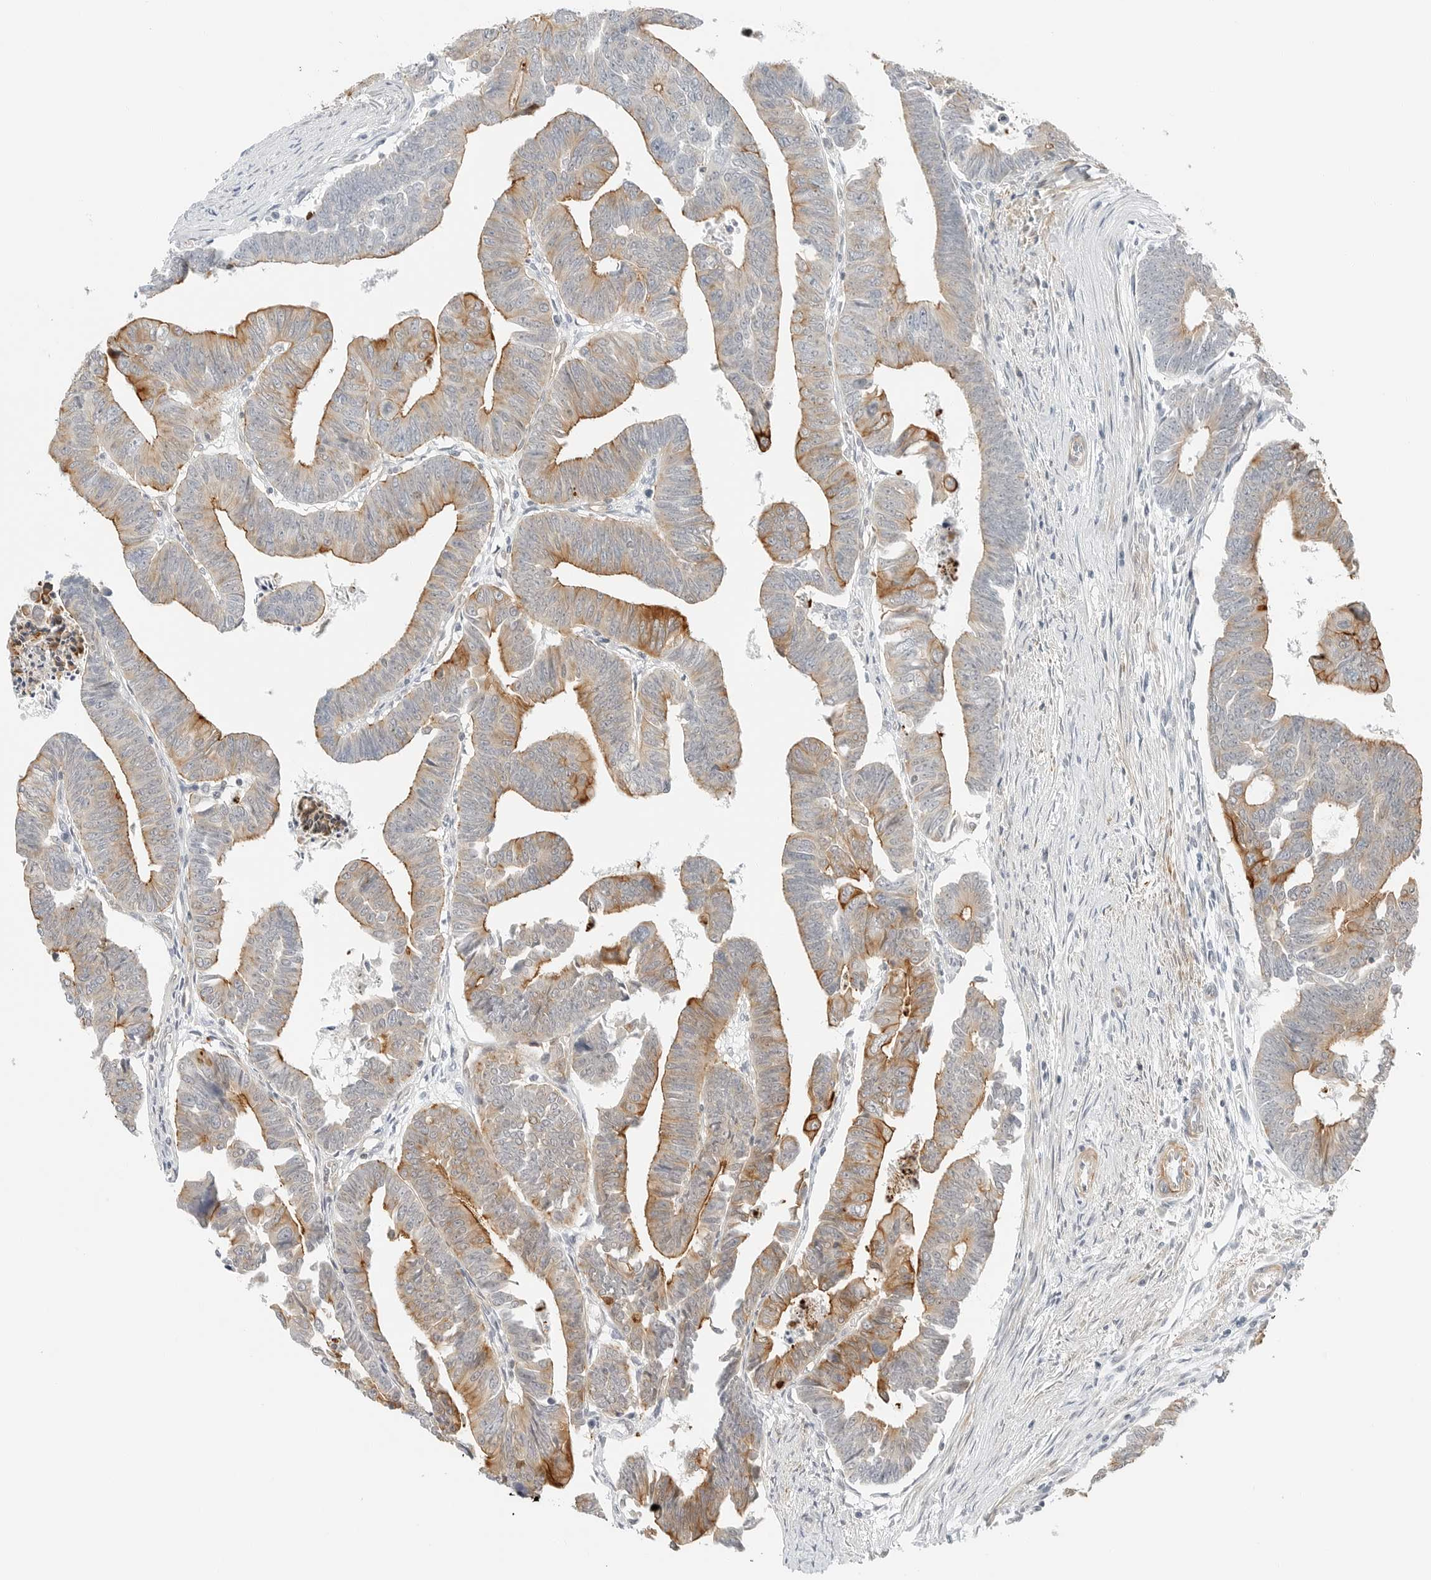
{"staining": {"intensity": "moderate", "quantity": "25%-75%", "location": "cytoplasmic/membranous"}, "tissue": "colorectal cancer", "cell_type": "Tumor cells", "image_type": "cancer", "snomed": [{"axis": "morphology", "description": "Adenocarcinoma, NOS"}, {"axis": "topography", "description": "Rectum"}], "caption": "This image displays IHC staining of human colorectal adenocarcinoma, with medium moderate cytoplasmic/membranous expression in about 25%-75% of tumor cells.", "gene": "IQCC", "patient": {"sex": "female", "age": 65}}